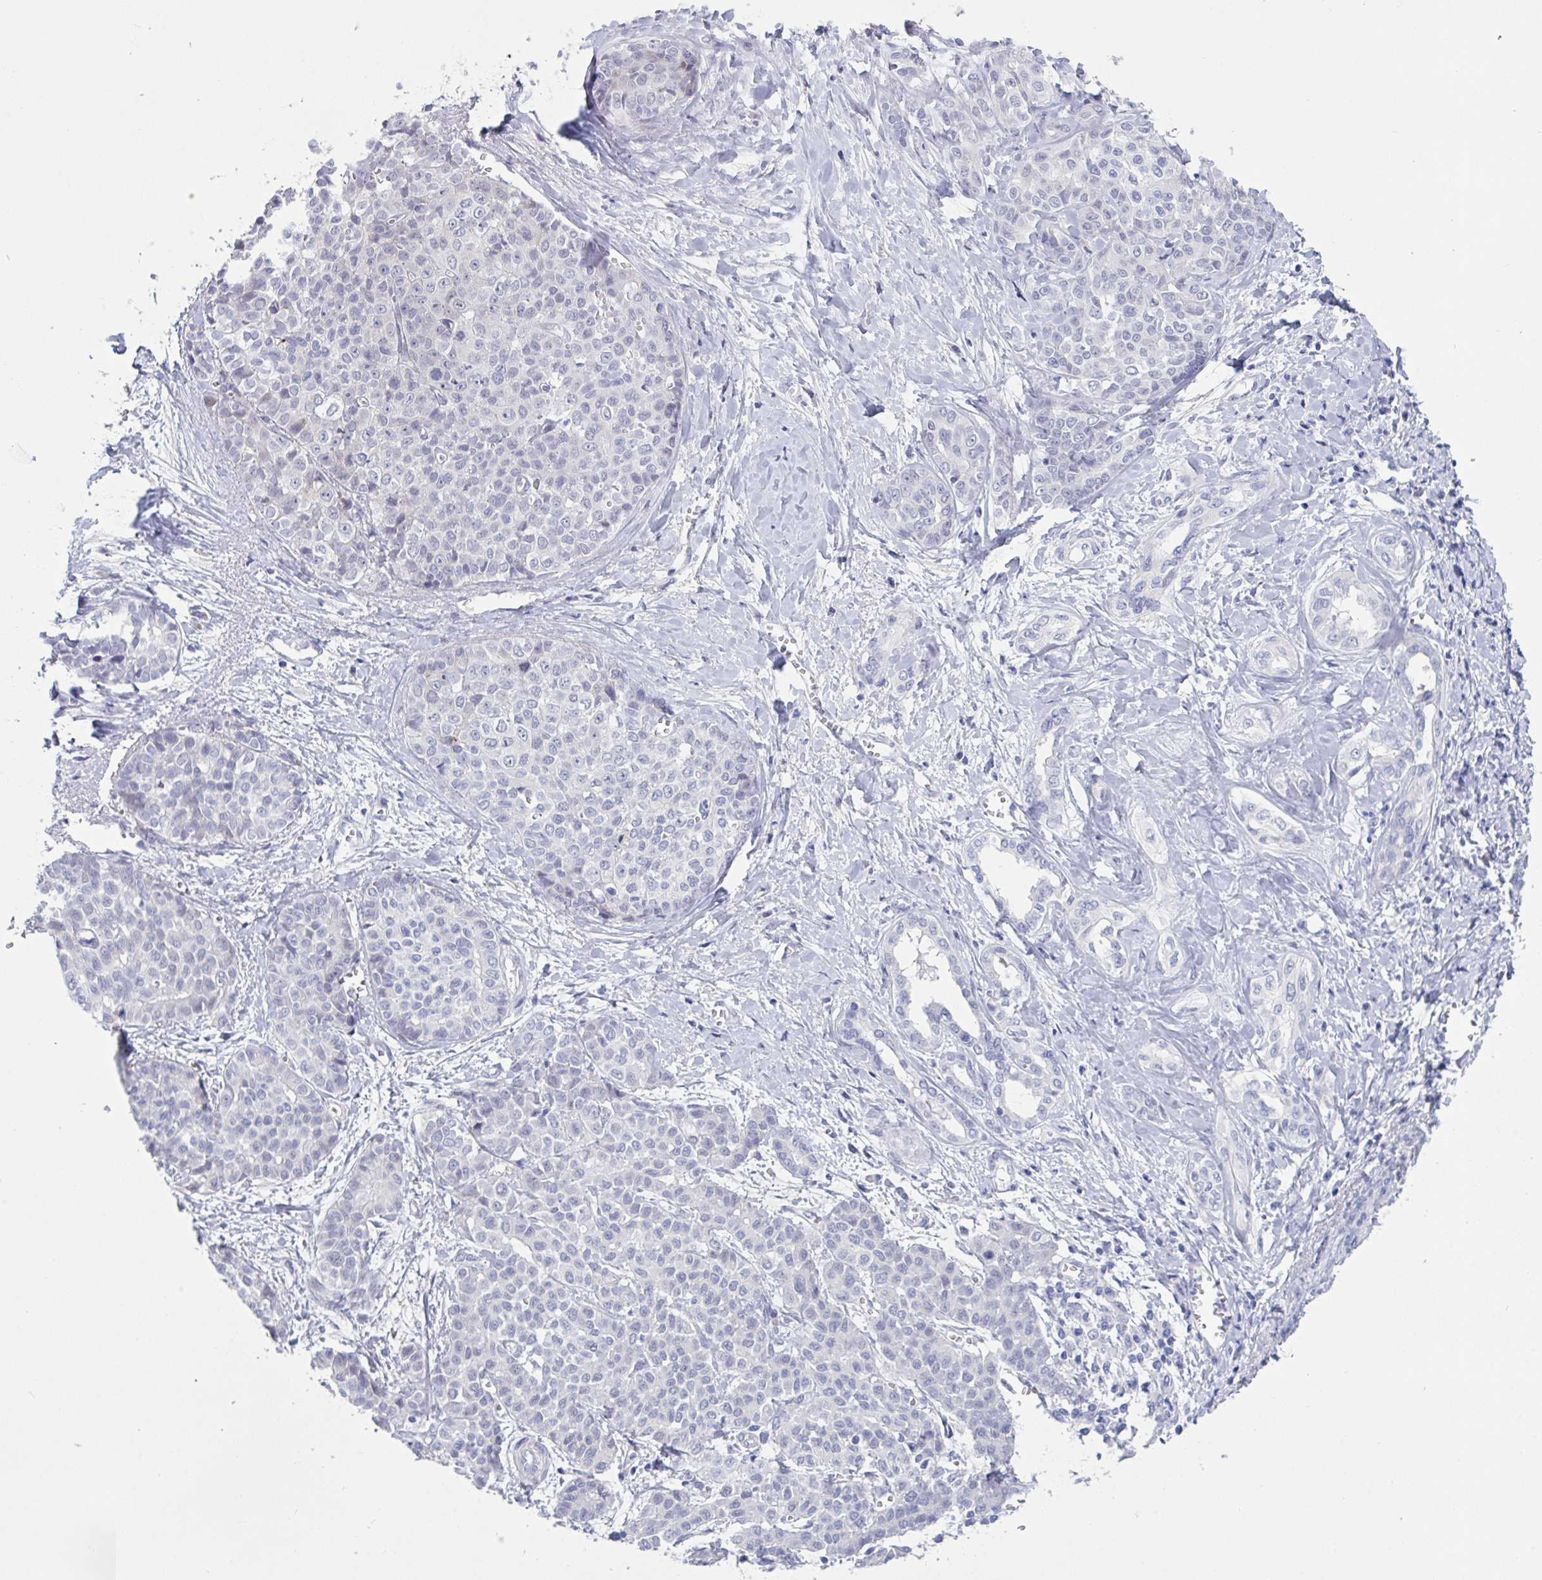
{"staining": {"intensity": "negative", "quantity": "none", "location": "none"}, "tissue": "liver cancer", "cell_type": "Tumor cells", "image_type": "cancer", "snomed": [{"axis": "morphology", "description": "Cholangiocarcinoma"}, {"axis": "topography", "description": "Liver"}], "caption": "This is an IHC micrograph of human cholangiocarcinoma (liver). There is no positivity in tumor cells.", "gene": "TCEAL8", "patient": {"sex": "female", "age": 77}}